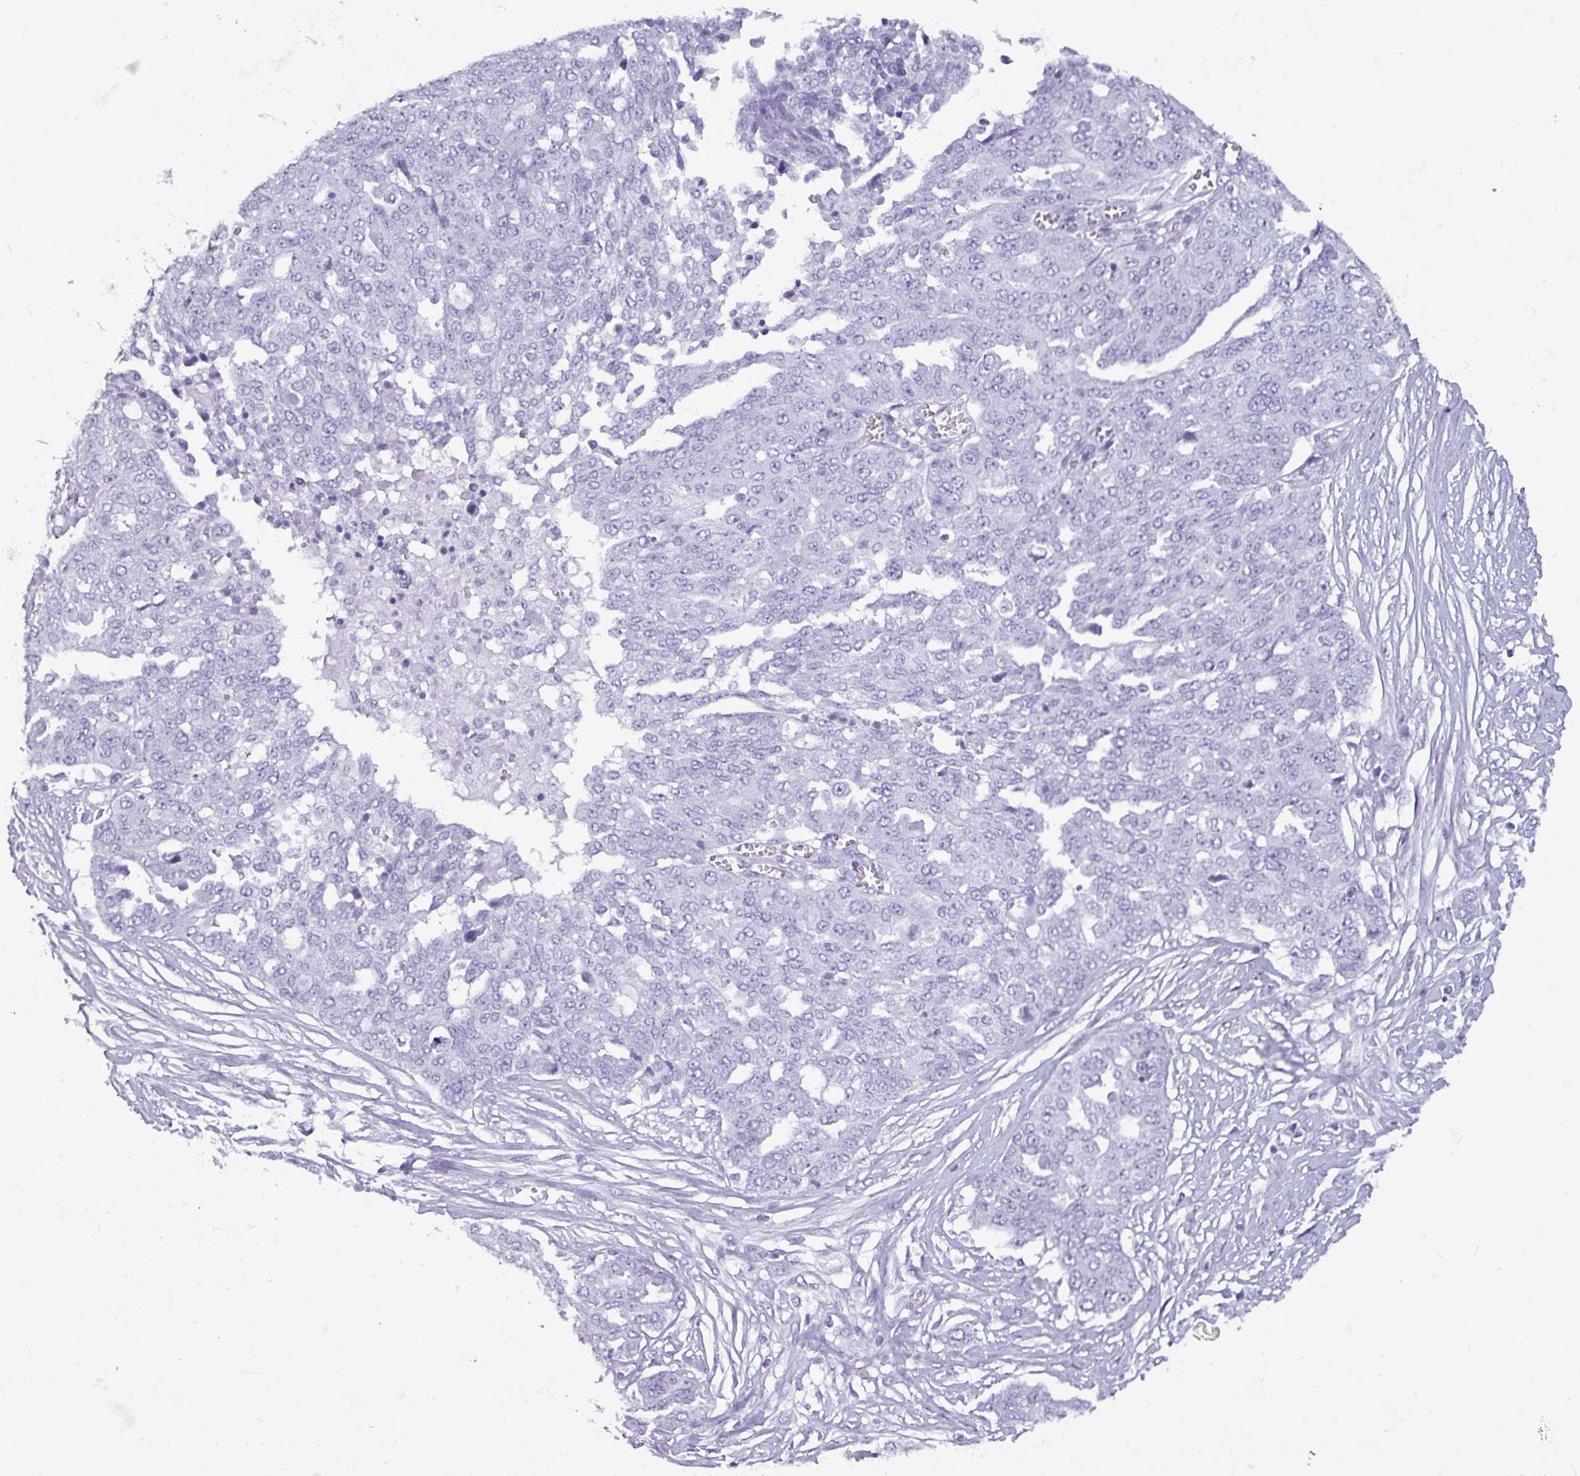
{"staining": {"intensity": "negative", "quantity": "none", "location": "none"}, "tissue": "ovarian cancer", "cell_type": "Tumor cells", "image_type": "cancer", "snomed": [{"axis": "morphology", "description": "Cystadenocarcinoma, serous, NOS"}, {"axis": "topography", "description": "Soft tissue"}, {"axis": "topography", "description": "Ovary"}], "caption": "Immunohistochemistry photomicrograph of neoplastic tissue: ovarian cancer (serous cystadenocarcinoma) stained with DAB exhibits no significant protein expression in tumor cells. Nuclei are stained in blue.", "gene": "CRYBB2", "patient": {"sex": "female", "age": 57}}